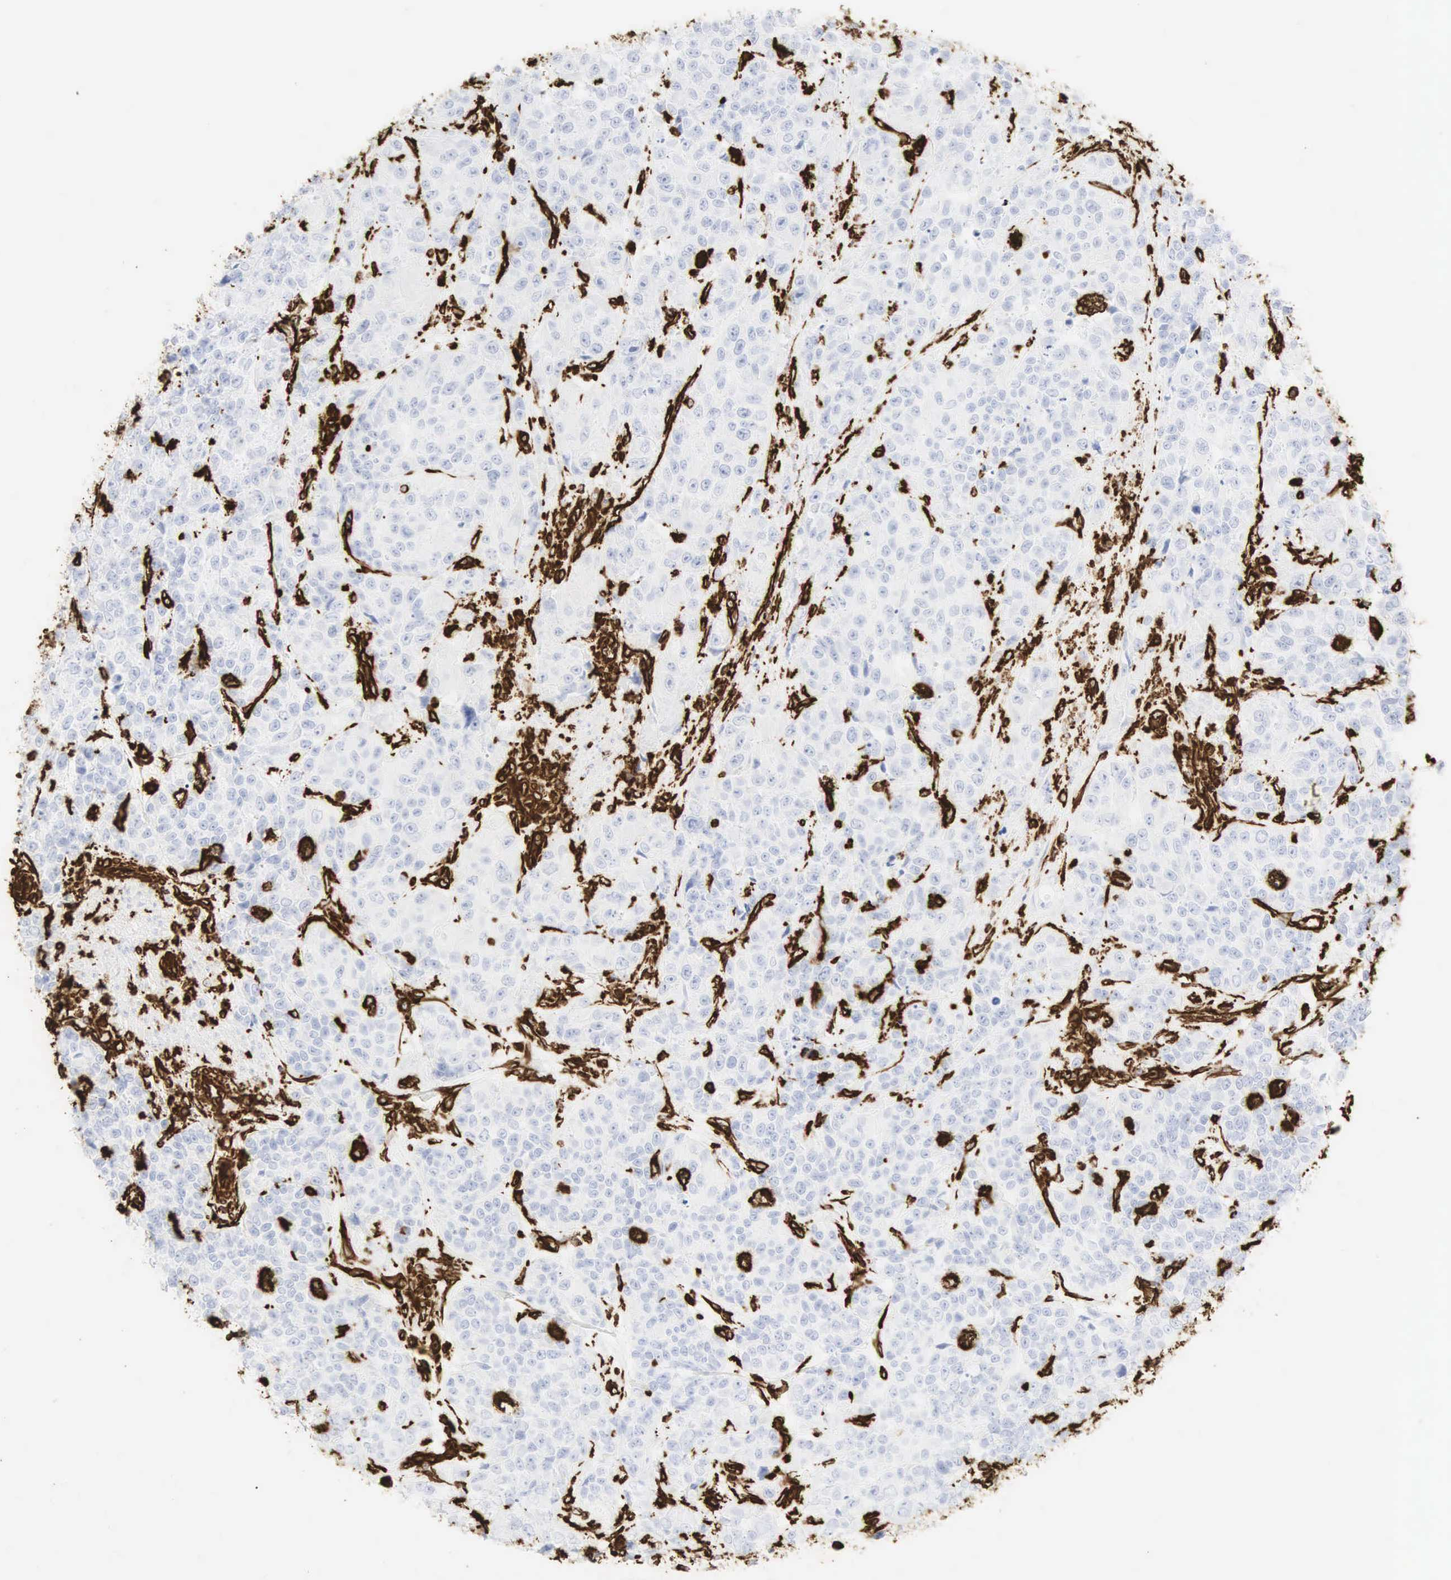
{"staining": {"intensity": "strong", "quantity": "<25%", "location": "cytoplasmic/membranous"}, "tissue": "urothelial cancer", "cell_type": "Tumor cells", "image_type": "cancer", "snomed": [{"axis": "morphology", "description": "Urothelial carcinoma, High grade"}, {"axis": "topography", "description": "Urinary bladder"}], "caption": "Protein expression analysis of human urothelial cancer reveals strong cytoplasmic/membranous expression in about <25% of tumor cells.", "gene": "VIM", "patient": {"sex": "female", "age": 81}}